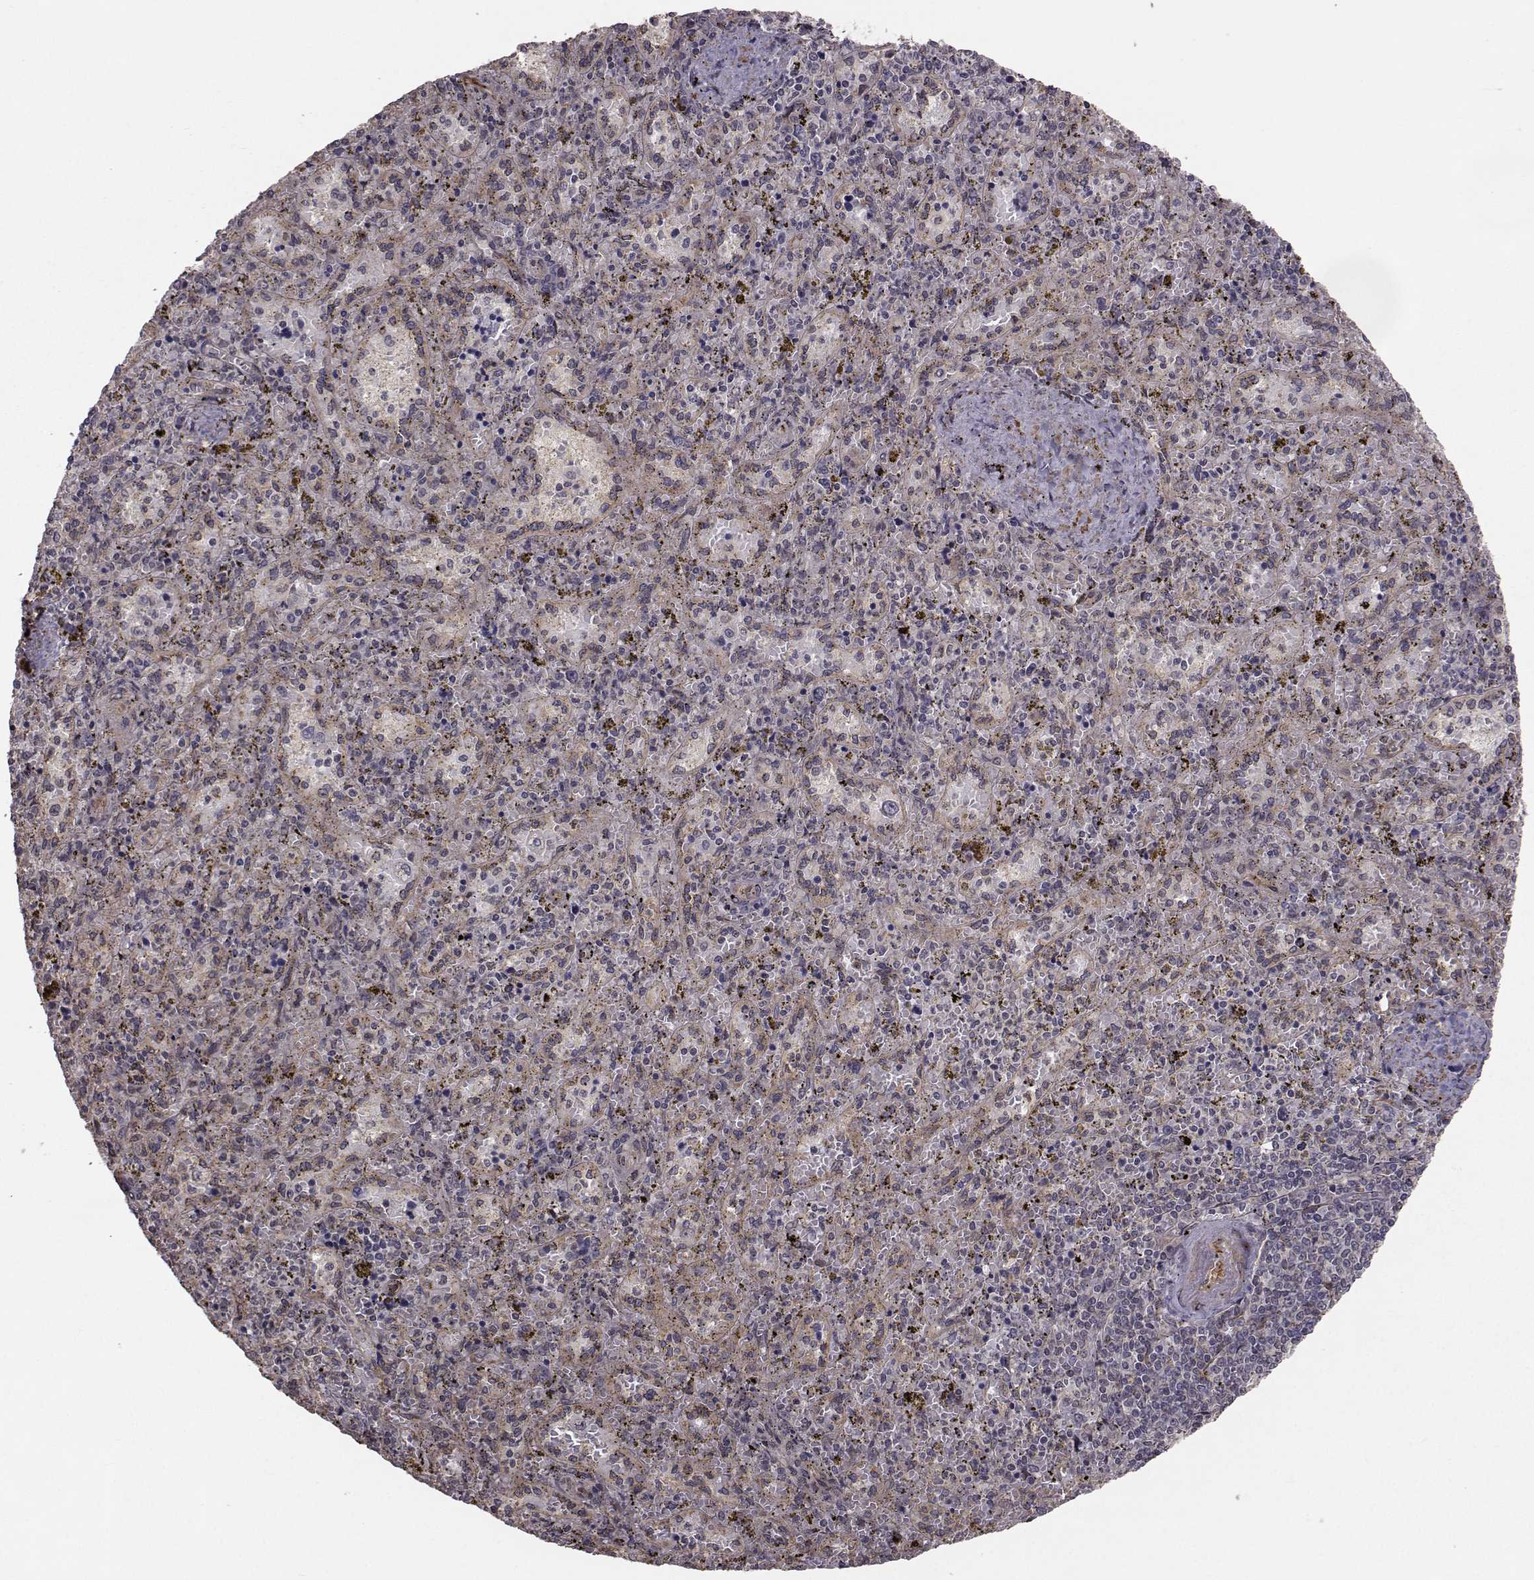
{"staining": {"intensity": "weak", "quantity": "25%-75%", "location": "cytoplasmic/membranous"}, "tissue": "spleen", "cell_type": "Cells in red pulp", "image_type": "normal", "snomed": [{"axis": "morphology", "description": "Normal tissue, NOS"}, {"axis": "topography", "description": "Spleen"}], "caption": "DAB (3,3'-diaminobenzidine) immunohistochemical staining of unremarkable spleen displays weak cytoplasmic/membranous protein positivity in about 25%-75% of cells in red pulp.", "gene": "TRIP10", "patient": {"sex": "female", "age": 50}}